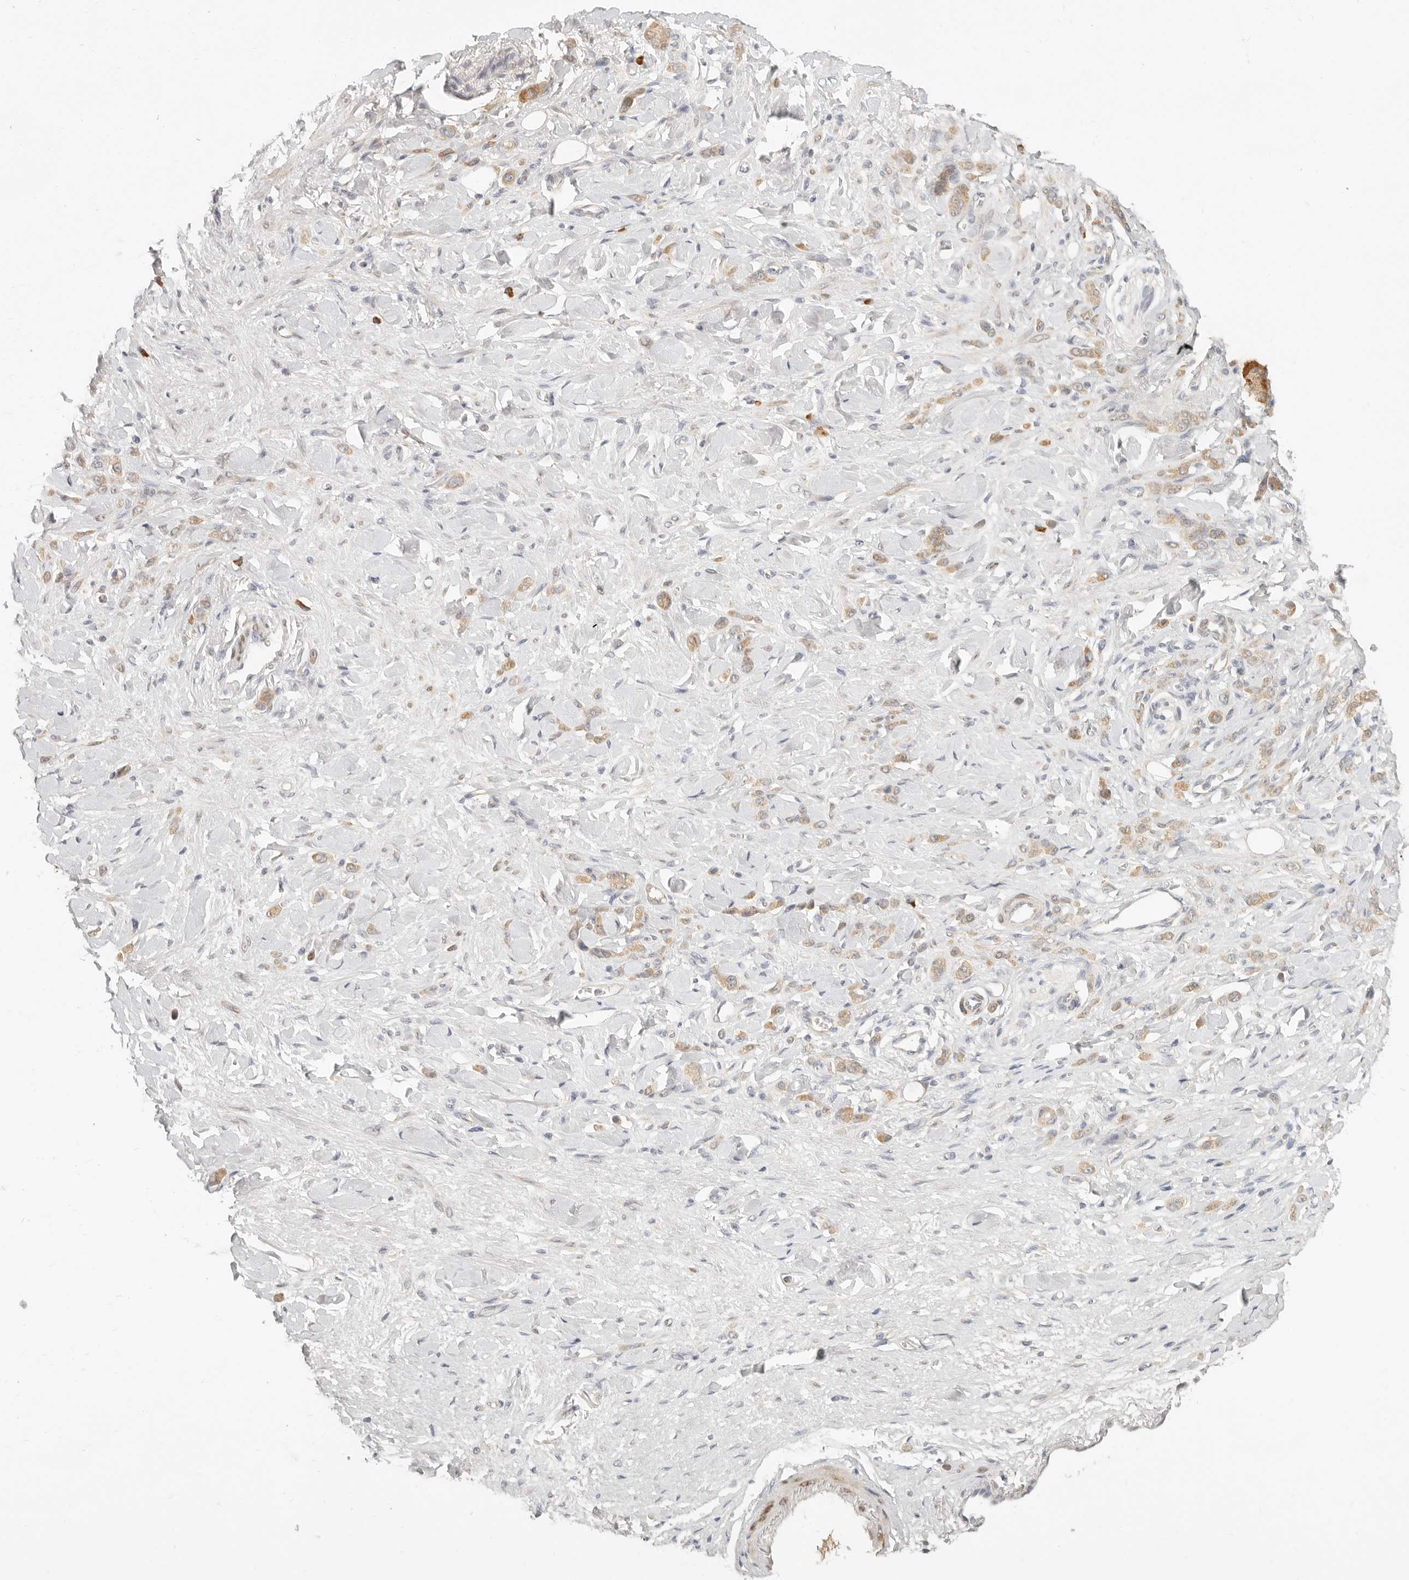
{"staining": {"intensity": "weak", "quantity": ">75%", "location": "cytoplasmic/membranous"}, "tissue": "stomach cancer", "cell_type": "Tumor cells", "image_type": "cancer", "snomed": [{"axis": "morphology", "description": "Normal tissue, NOS"}, {"axis": "morphology", "description": "Adenocarcinoma, NOS"}, {"axis": "topography", "description": "Stomach"}], "caption": "Stomach cancer (adenocarcinoma) stained with IHC displays weak cytoplasmic/membranous staining in approximately >75% of tumor cells. (Brightfield microscopy of DAB IHC at high magnification).", "gene": "PABPC4", "patient": {"sex": "male", "age": 82}}